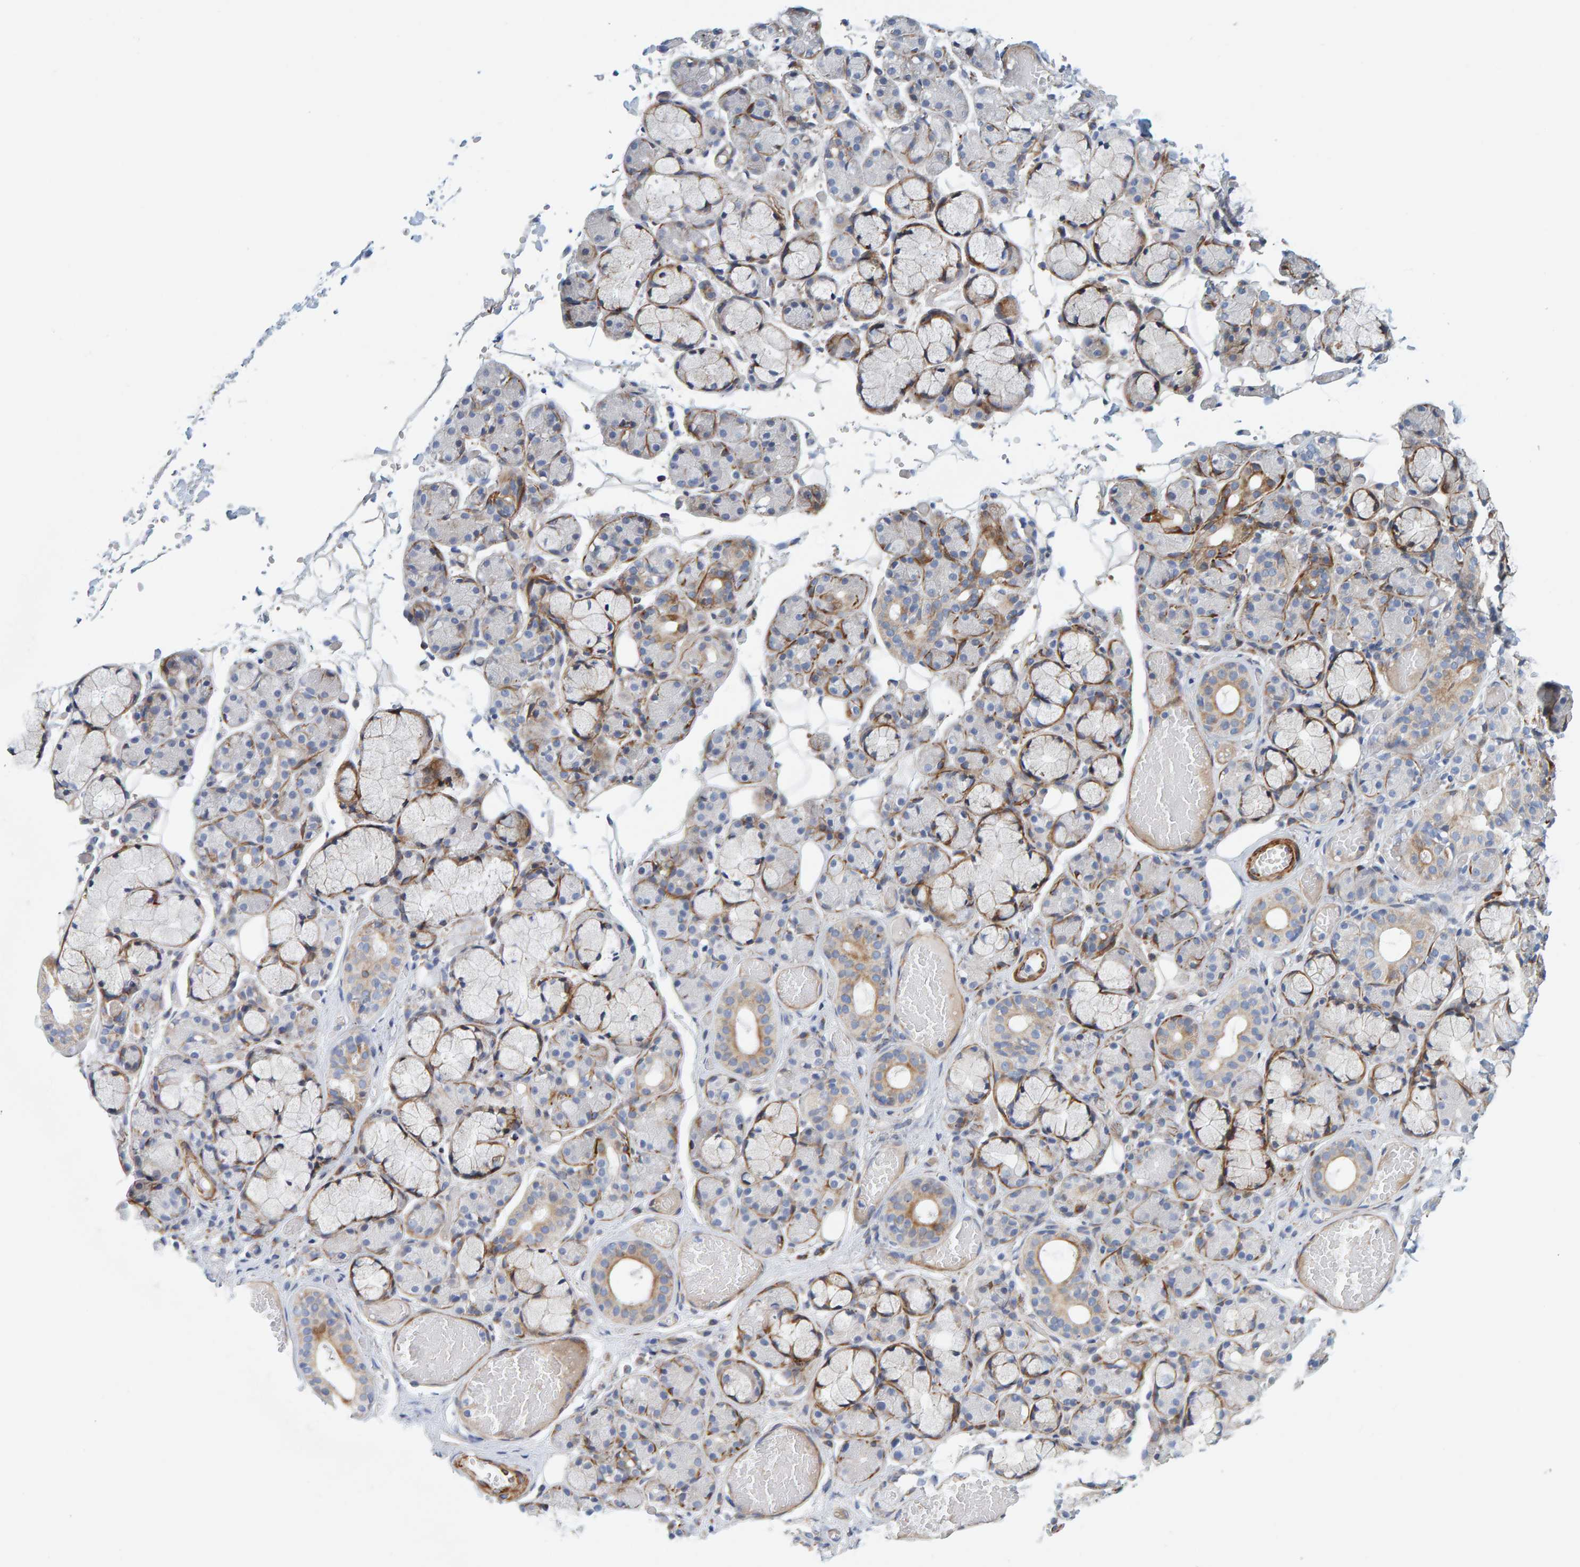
{"staining": {"intensity": "moderate", "quantity": "<25%", "location": "cytoplasmic/membranous"}, "tissue": "salivary gland", "cell_type": "Glandular cells", "image_type": "normal", "snomed": [{"axis": "morphology", "description": "Normal tissue, NOS"}, {"axis": "topography", "description": "Salivary gland"}], "caption": "Immunohistochemistry micrograph of normal human salivary gland stained for a protein (brown), which reveals low levels of moderate cytoplasmic/membranous staining in about <25% of glandular cells.", "gene": "MMP16", "patient": {"sex": "male", "age": 63}}